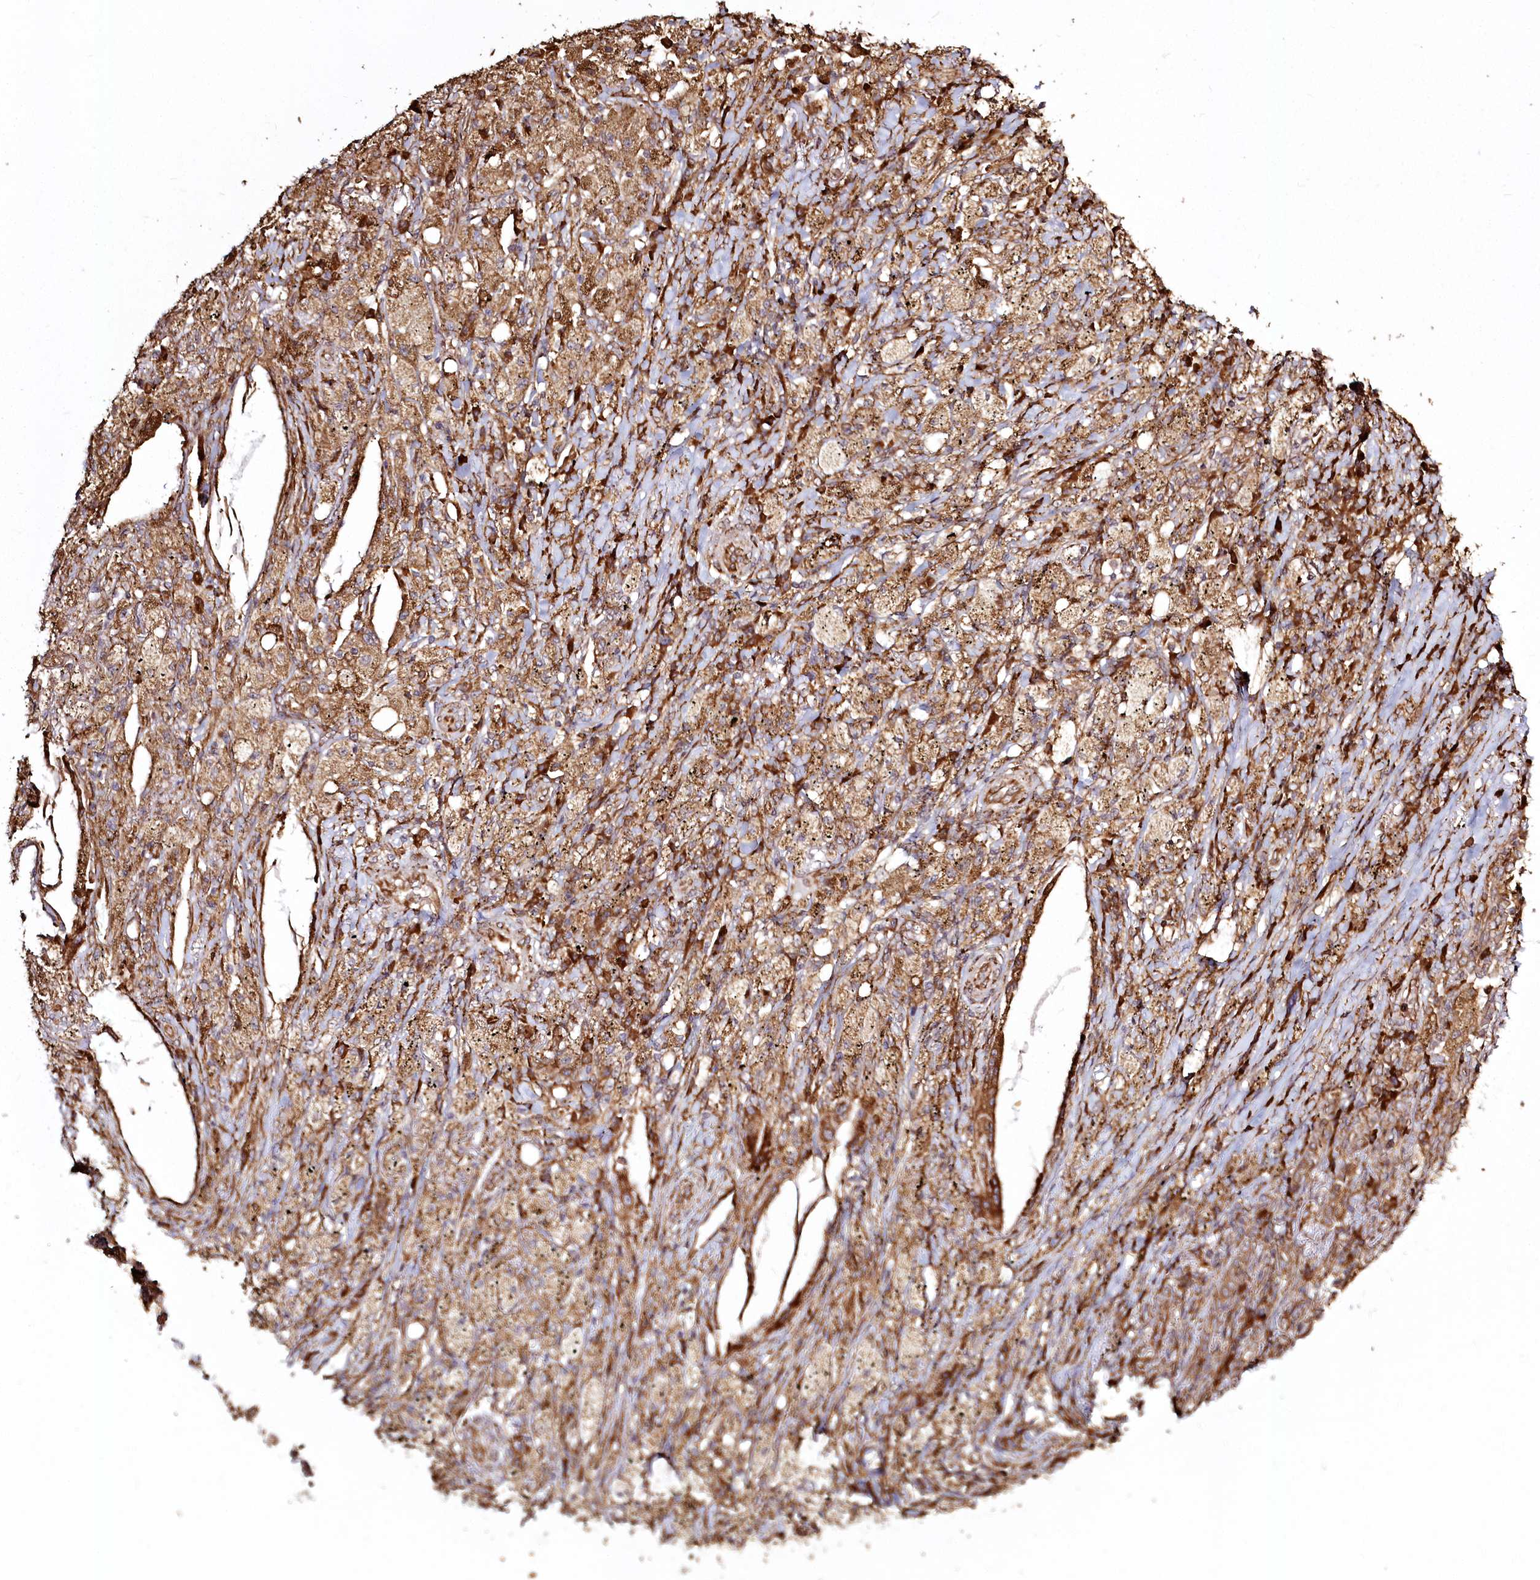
{"staining": {"intensity": "moderate", "quantity": ">75%", "location": "cytoplasmic/membranous"}, "tissue": "lung cancer", "cell_type": "Tumor cells", "image_type": "cancer", "snomed": [{"axis": "morphology", "description": "Squamous cell carcinoma, NOS"}, {"axis": "topography", "description": "Lung"}], "caption": "A brown stain labels moderate cytoplasmic/membranous staining of a protein in human squamous cell carcinoma (lung) tumor cells. (brown staining indicates protein expression, while blue staining denotes nuclei).", "gene": "FAM13A", "patient": {"sex": "female", "age": 63}}